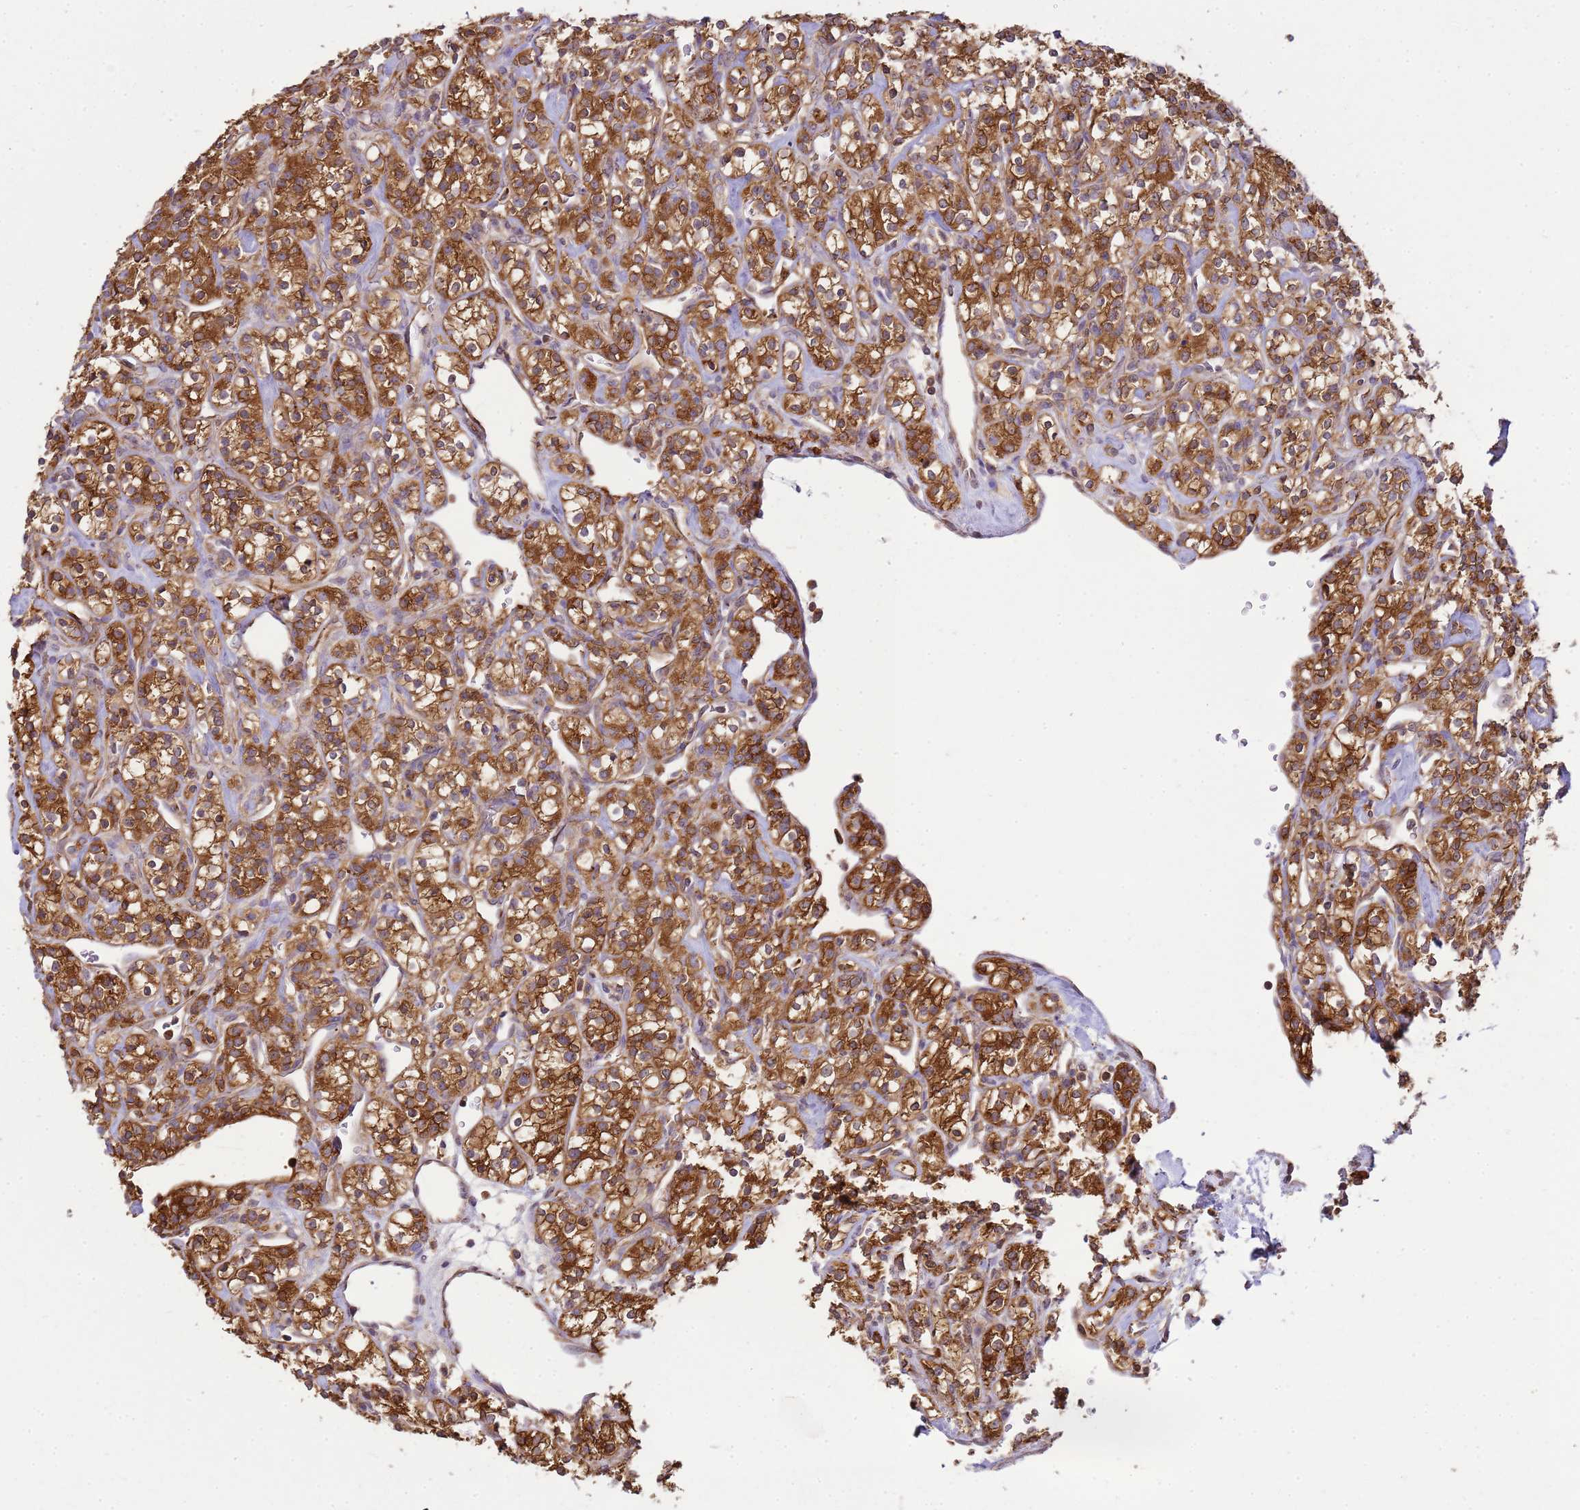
{"staining": {"intensity": "moderate", "quantity": ">75%", "location": "cytoplasmic/membranous"}, "tissue": "renal cancer", "cell_type": "Tumor cells", "image_type": "cancer", "snomed": [{"axis": "morphology", "description": "Adenocarcinoma, NOS"}, {"axis": "topography", "description": "Kidney"}], "caption": "Protein expression analysis of renal cancer (adenocarcinoma) shows moderate cytoplasmic/membranous expression in about >75% of tumor cells.", "gene": "GABRE", "patient": {"sex": "male", "age": 77}}